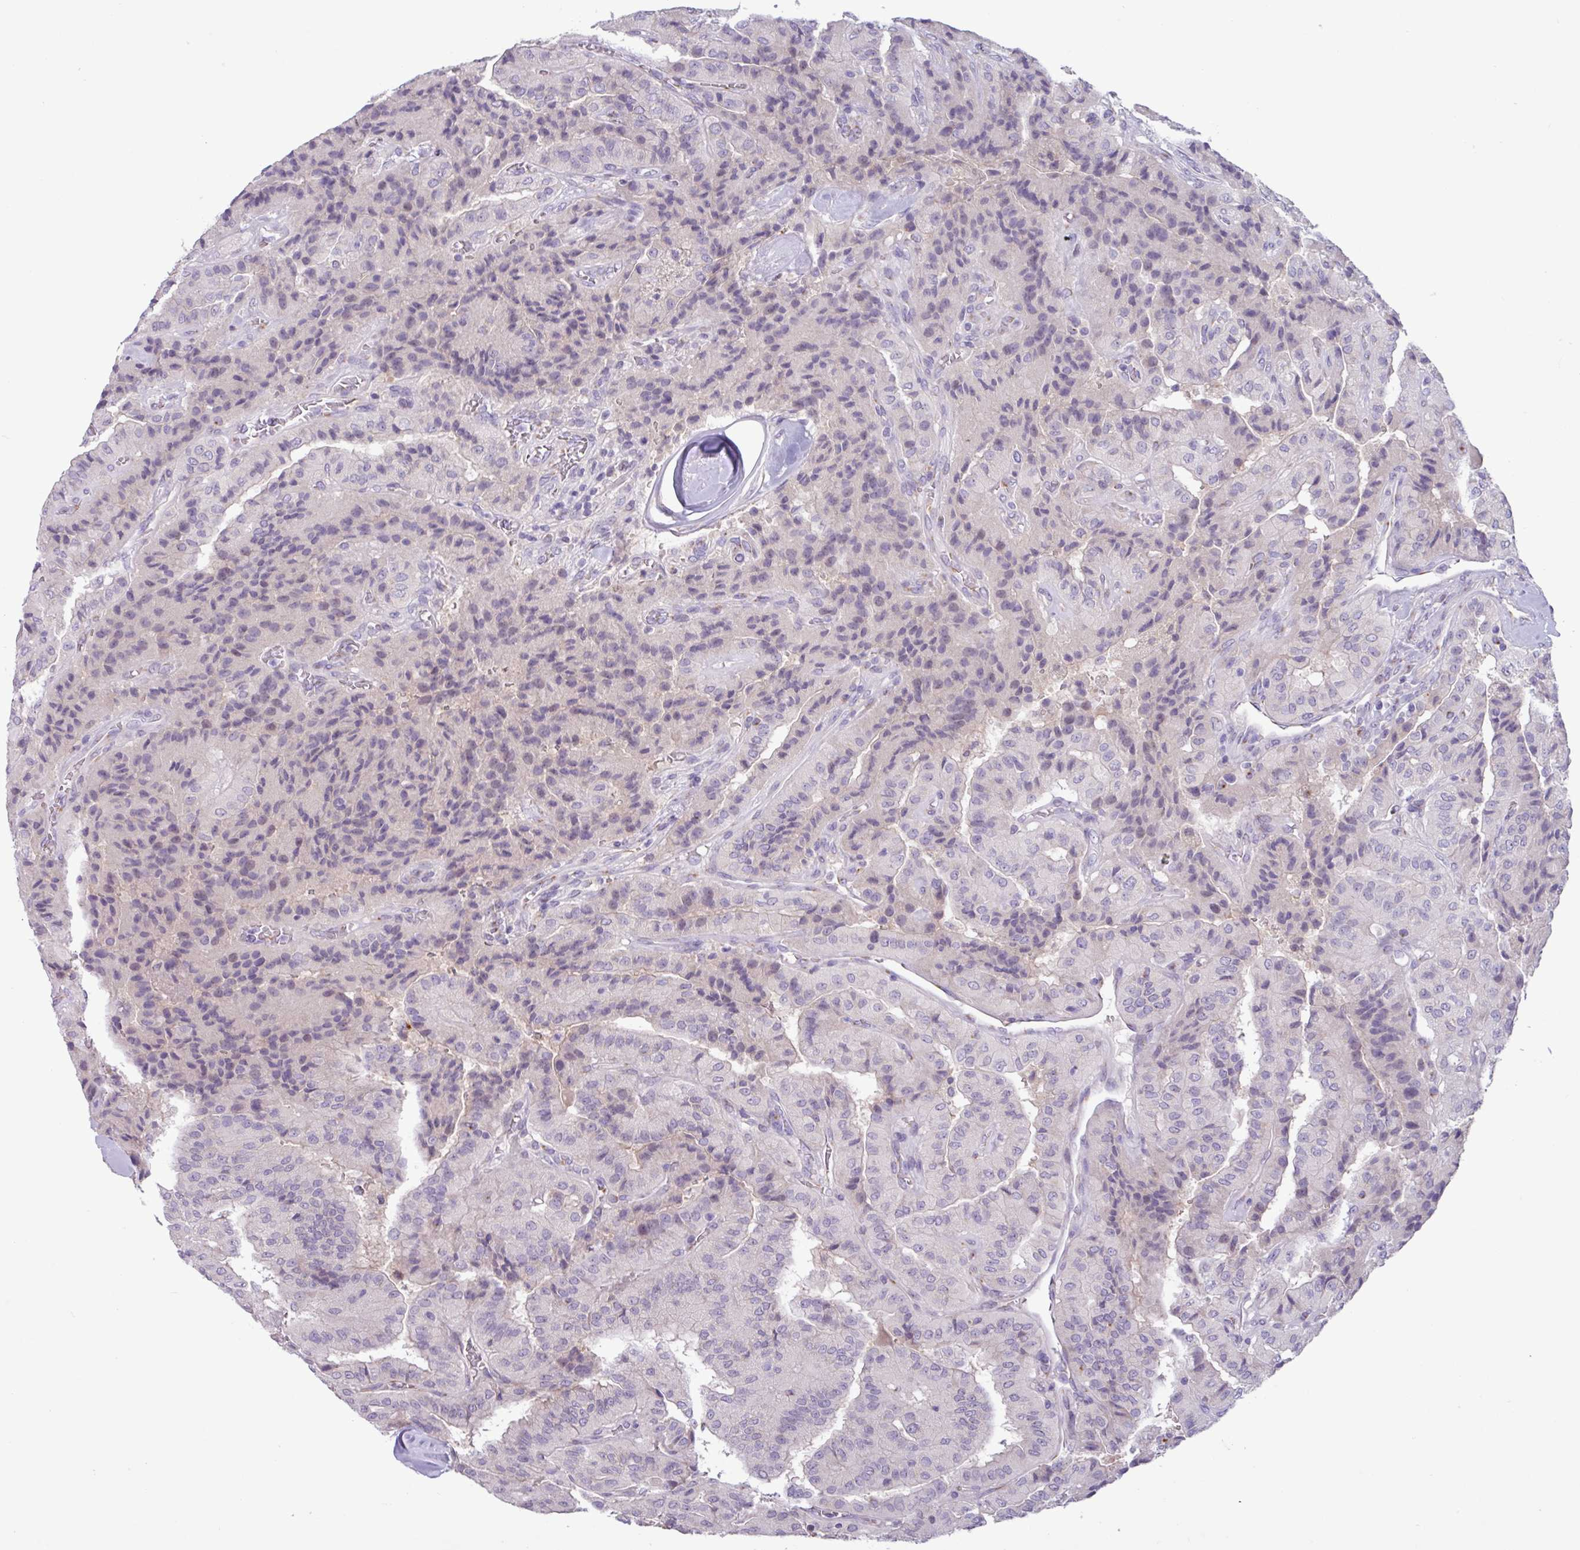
{"staining": {"intensity": "negative", "quantity": "none", "location": "none"}, "tissue": "thyroid cancer", "cell_type": "Tumor cells", "image_type": "cancer", "snomed": [{"axis": "morphology", "description": "Normal tissue, NOS"}, {"axis": "morphology", "description": "Papillary adenocarcinoma, NOS"}, {"axis": "topography", "description": "Thyroid gland"}], "caption": "Tumor cells are negative for protein expression in human papillary adenocarcinoma (thyroid). The staining is performed using DAB (3,3'-diaminobenzidine) brown chromogen with nuclei counter-stained in using hematoxylin.", "gene": "STIMATE", "patient": {"sex": "female", "age": 59}}